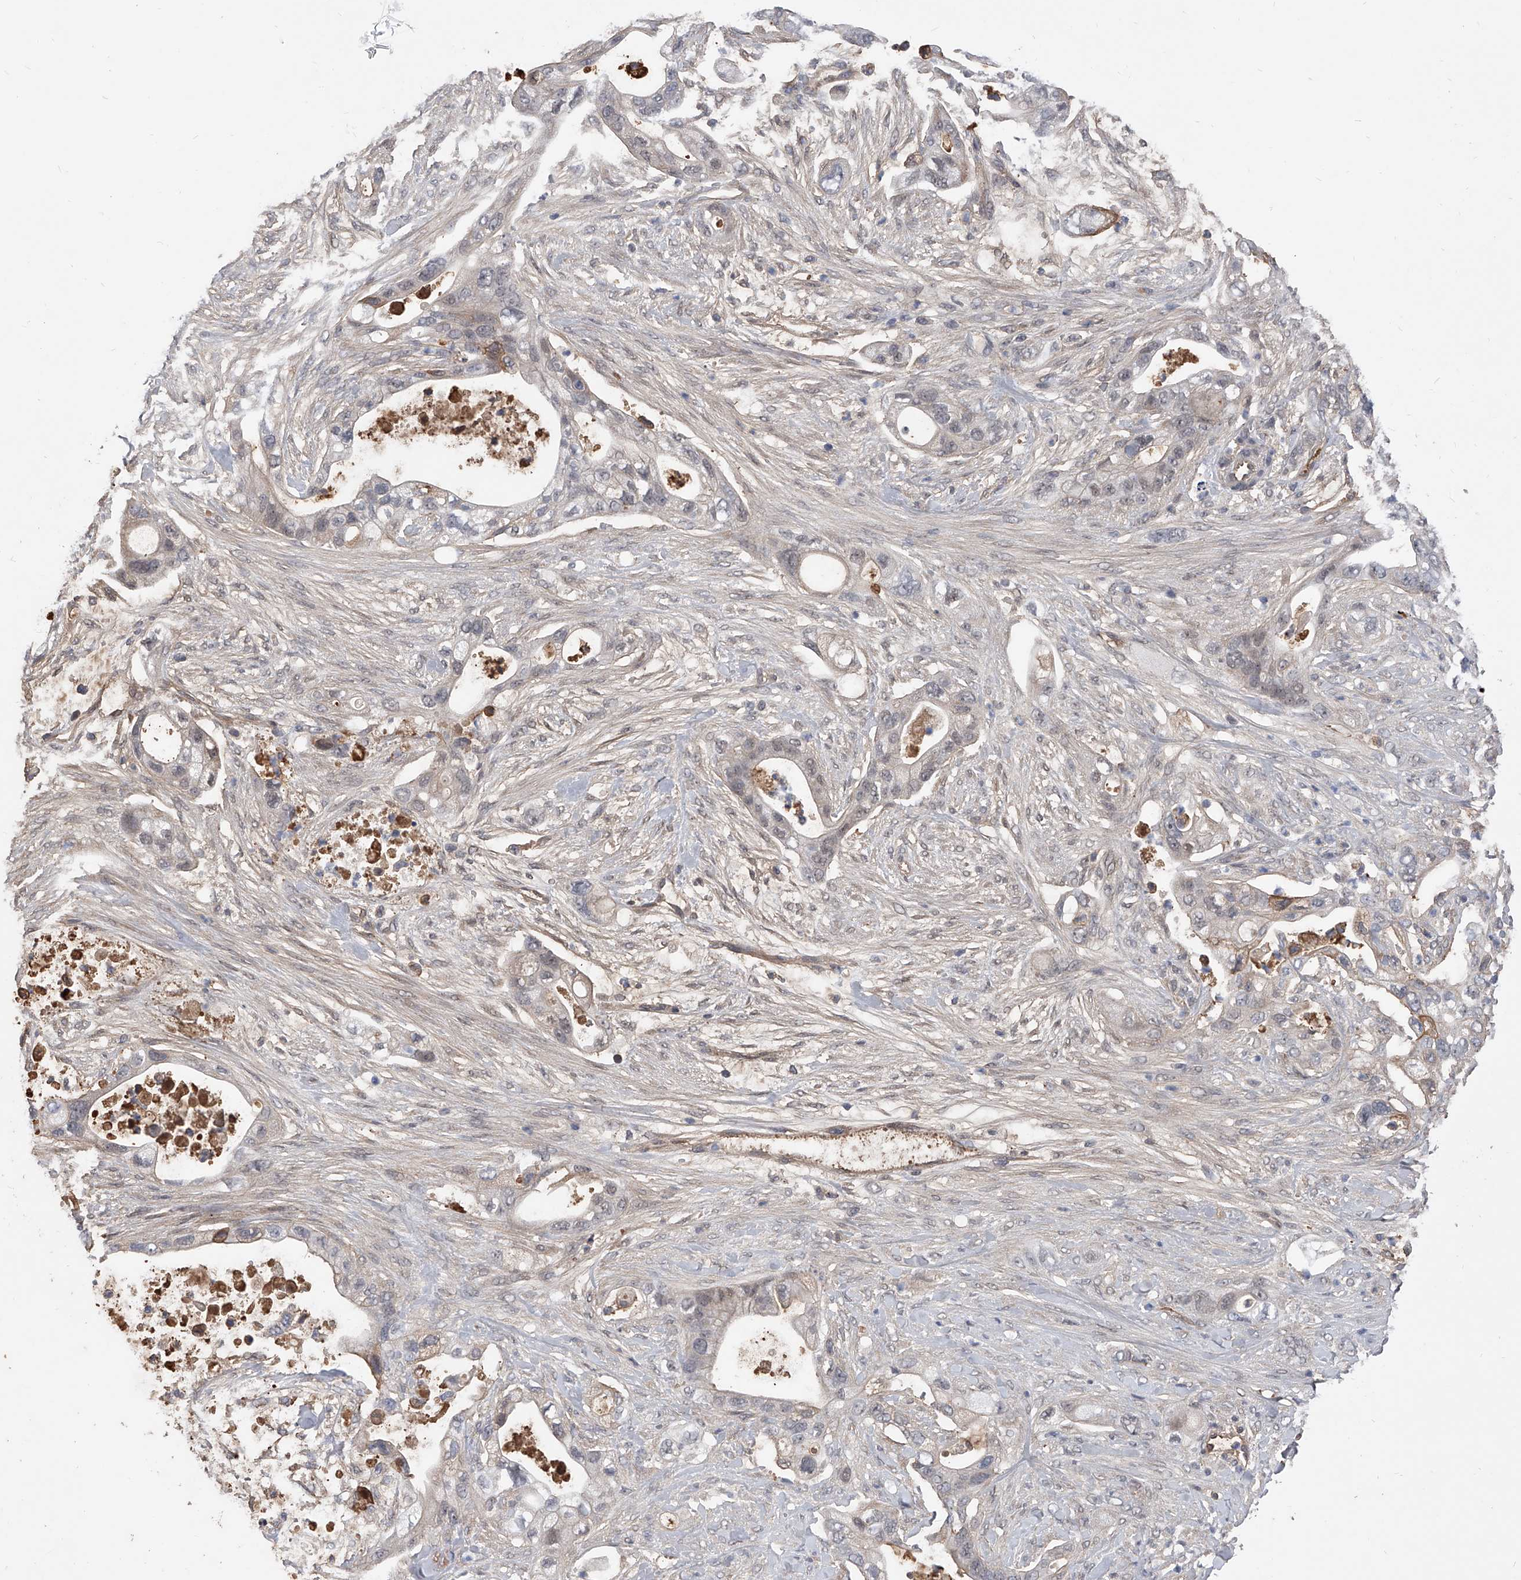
{"staining": {"intensity": "weak", "quantity": "<25%", "location": "cytoplasmic/membranous"}, "tissue": "pancreatic cancer", "cell_type": "Tumor cells", "image_type": "cancer", "snomed": [{"axis": "morphology", "description": "Adenocarcinoma, NOS"}, {"axis": "topography", "description": "Pancreas"}], "caption": "High magnification brightfield microscopy of pancreatic cancer stained with DAB (3,3'-diaminobenzidine) (brown) and counterstained with hematoxylin (blue): tumor cells show no significant expression.", "gene": "ZNF25", "patient": {"sex": "male", "age": 53}}